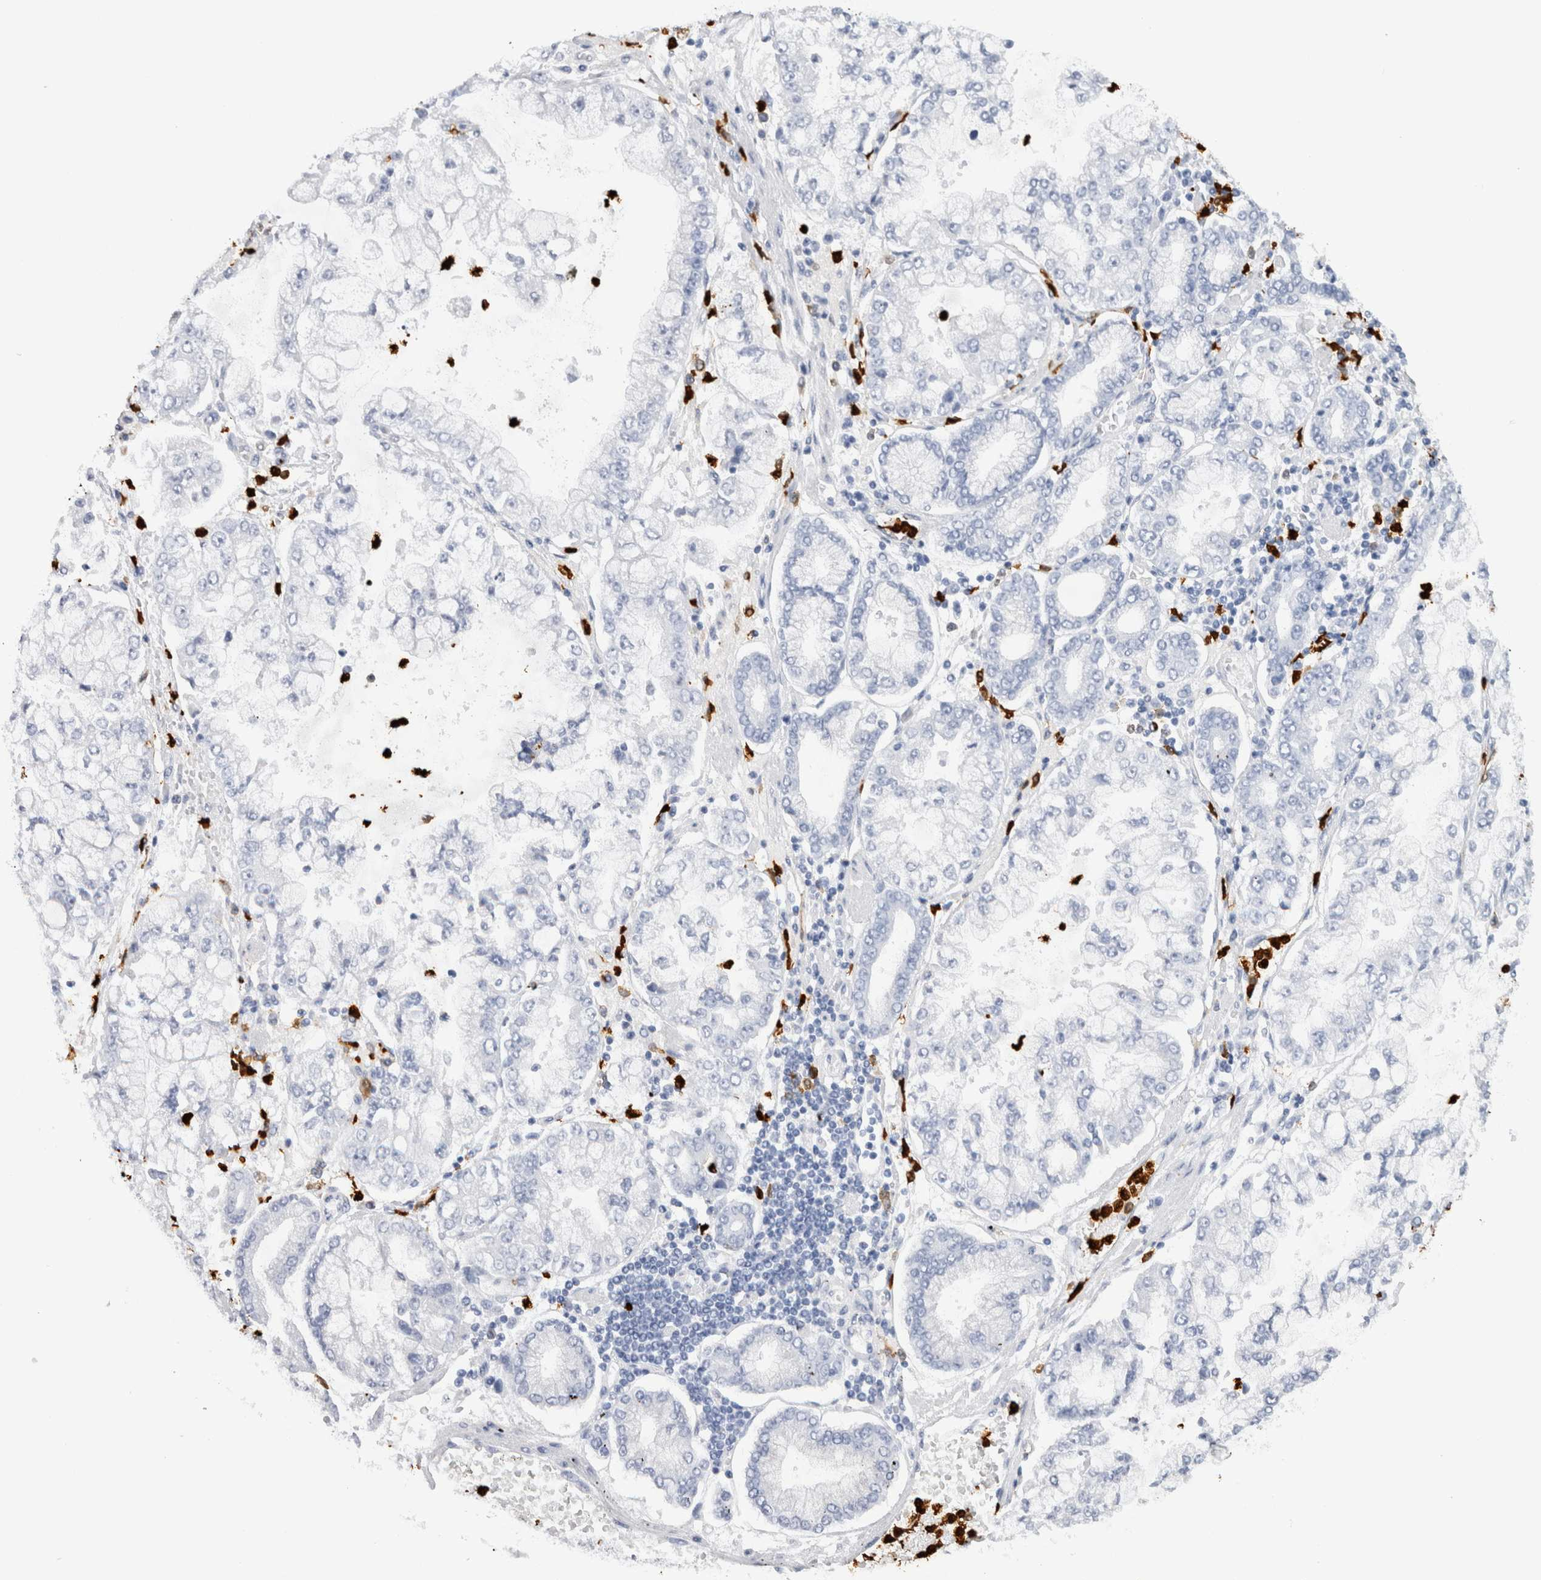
{"staining": {"intensity": "negative", "quantity": "none", "location": "none"}, "tissue": "stomach cancer", "cell_type": "Tumor cells", "image_type": "cancer", "snomed": [{"axis": "morphology", "description": "Adenocarcinoma, NOS"}, {"axis": "topography", "description": "Stomach"}], "caption": "A high-resolution histopathology image shows immunohistochemistry (IHC) staining of stomach cancer (adenocarcinoma), which shows no significant expression in tumor cells.", "gene": "S100A8", "patient": {"sex": "male", "age": 76}}